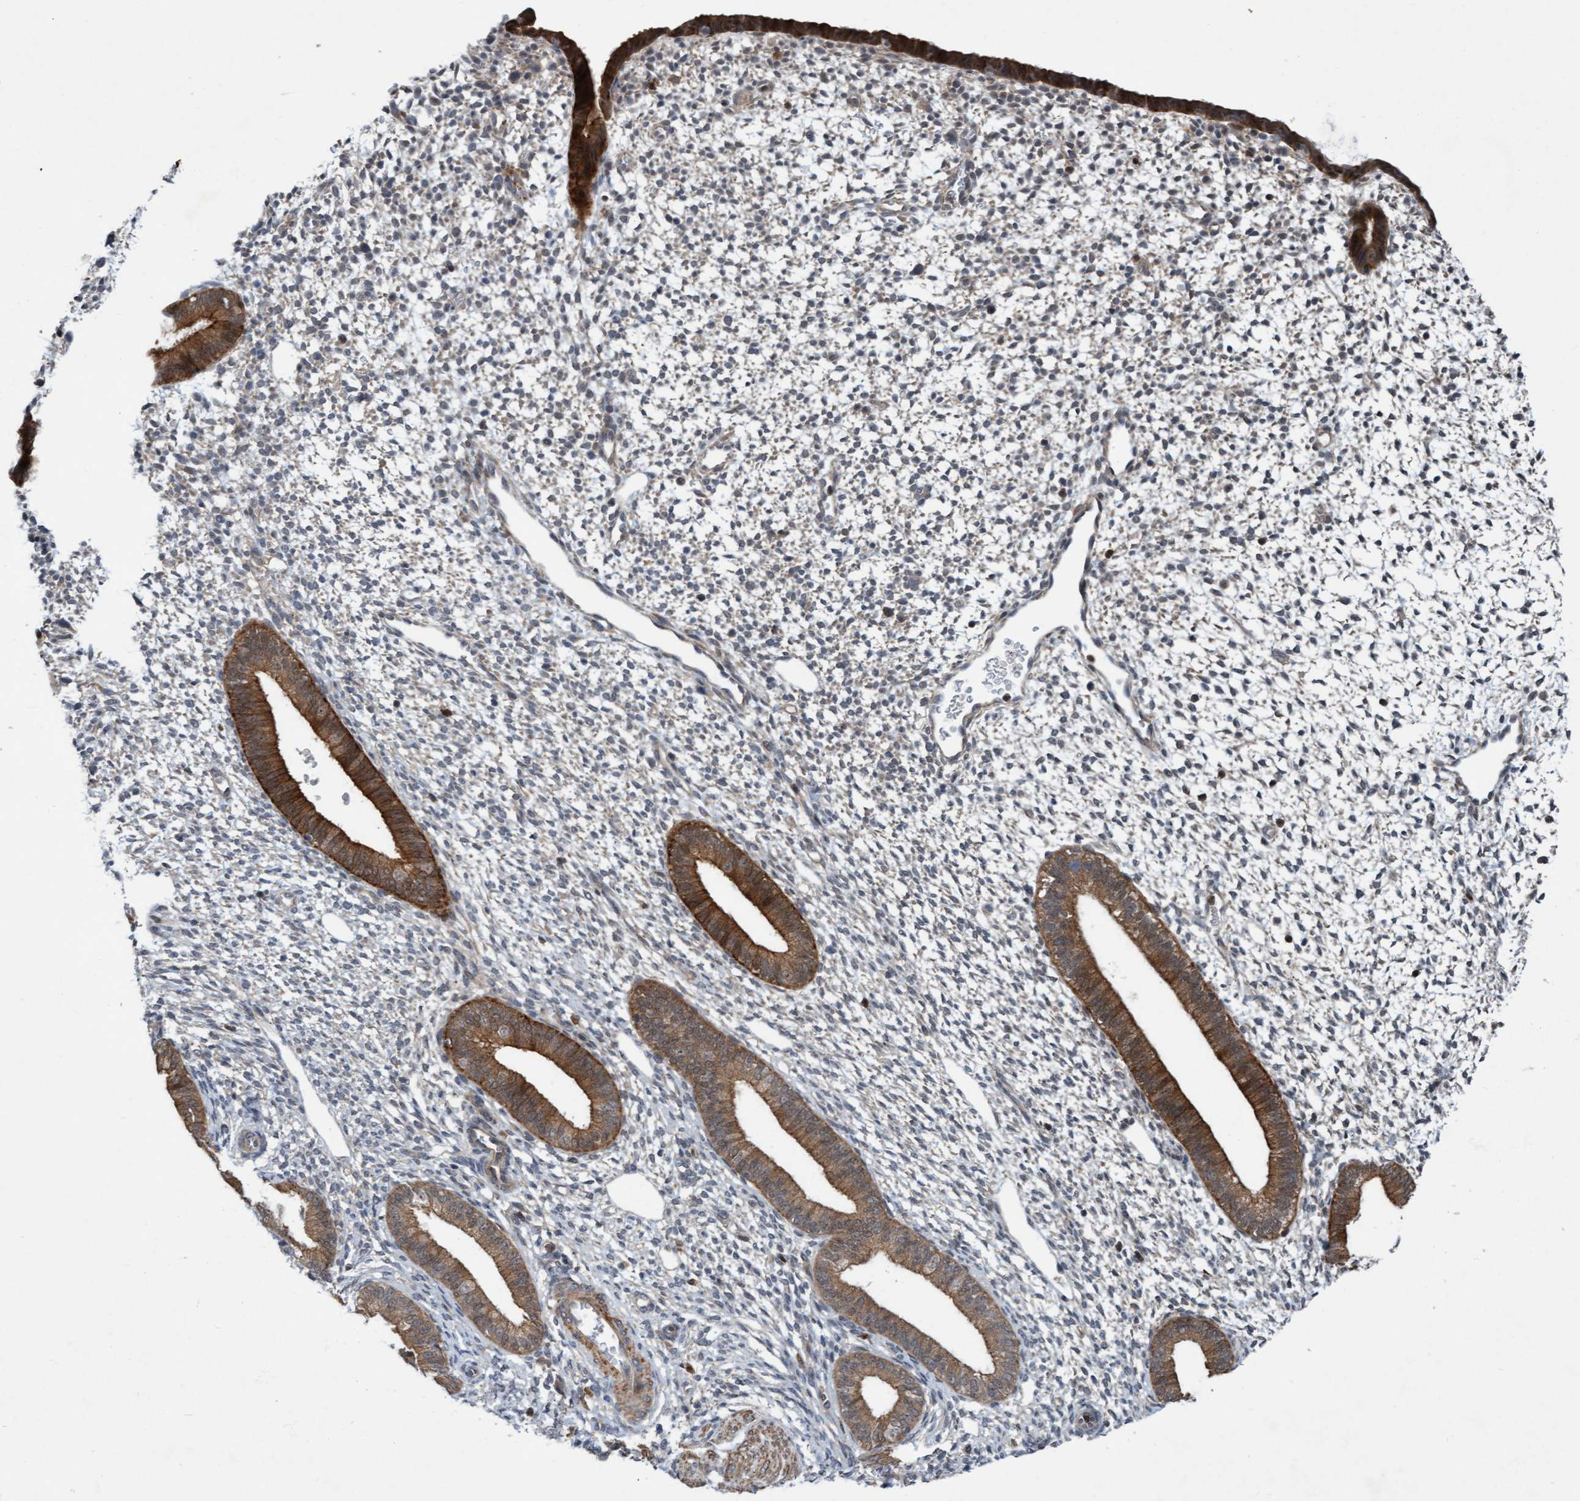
{"staining": {"intensity": "weak", "quantity": "<25%", "location": "cytoplasmic/membranous"}, "tissue": "endometrium", "cell_type": "Cells in endometrial stroma", "image_type": "normal", "snomed": [{"axis": "morphology", "description": "Normal tissue, NOS"}, {"axis": "topography", "description": "Endometrium"}], "caption": "This photomicrograph is of normal endometrium stained with immunohistochemistry to label a protein in brown with the nuclei are counter-stained blue. There is no expression in cells in endometrial stroma. (DAB immunohistochemistry (IHC) with hematoxylin counter stain).", "gene": "RAP1GAP2", "patient": {"sex": "female", "age": 46}}